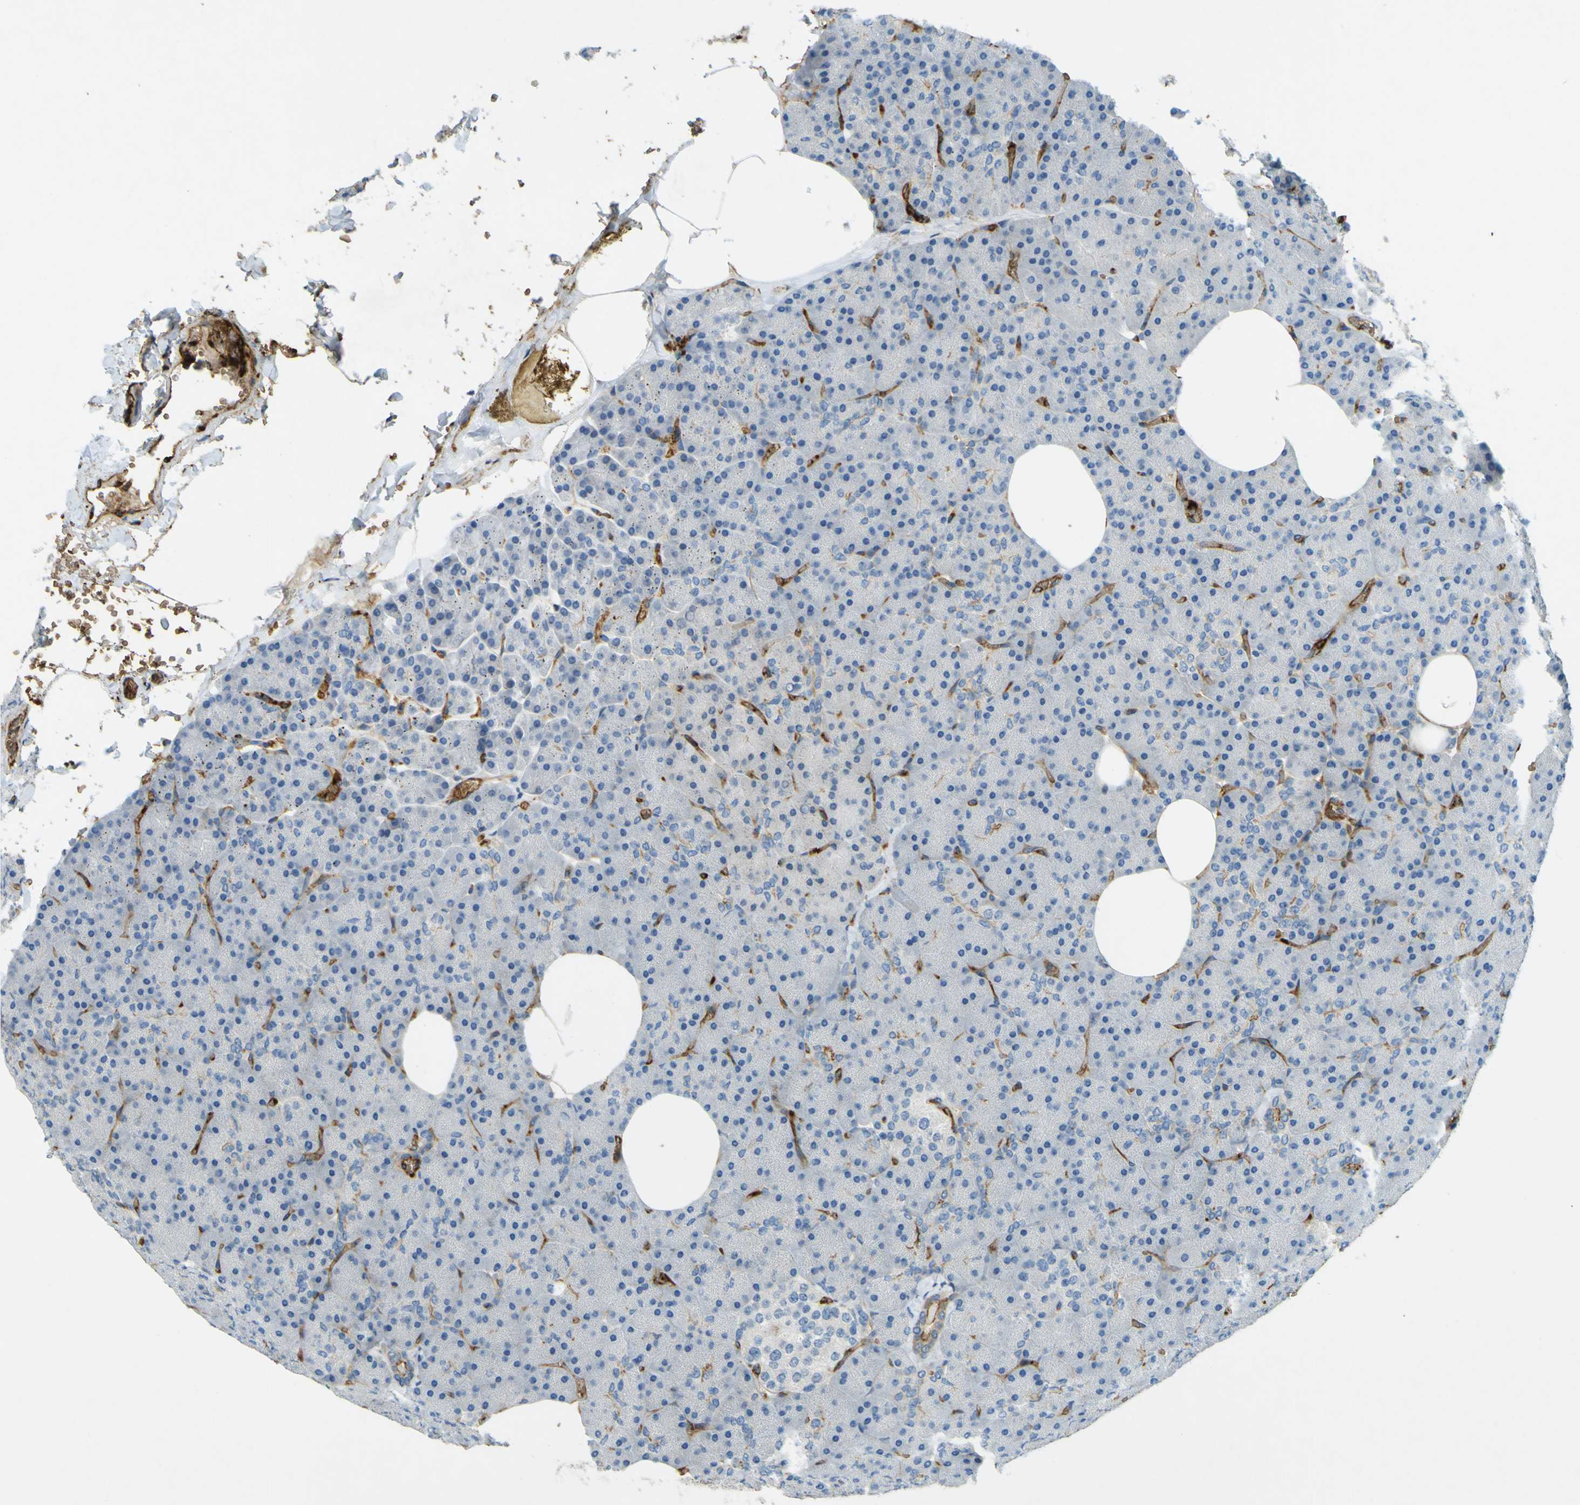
{"staining": {"intensity": "negative", "quantity": "none", "location": "none"}, "tissue": "pancreas", "cell_type": "Exocrine glandular cells", "image_type": "normal", "snomed": [{"axis": "morphology", "description": "Normal tissue, NOS"}, {"axis": "topography", "description": "Pancreas"}], "caption": "Immunohistochemistry of benign pancreas demonstrates no positivity in exocrine glandular cells. The staining was performed using DAB (3,3'-diaminobenzidine) to visualize the protein expression in brown, while the nuclei were stained in blue with hematoxylin (Magnification: 20x).", "gene": "PLXDC1", "patient": {"sex": "female", "age": 35}}